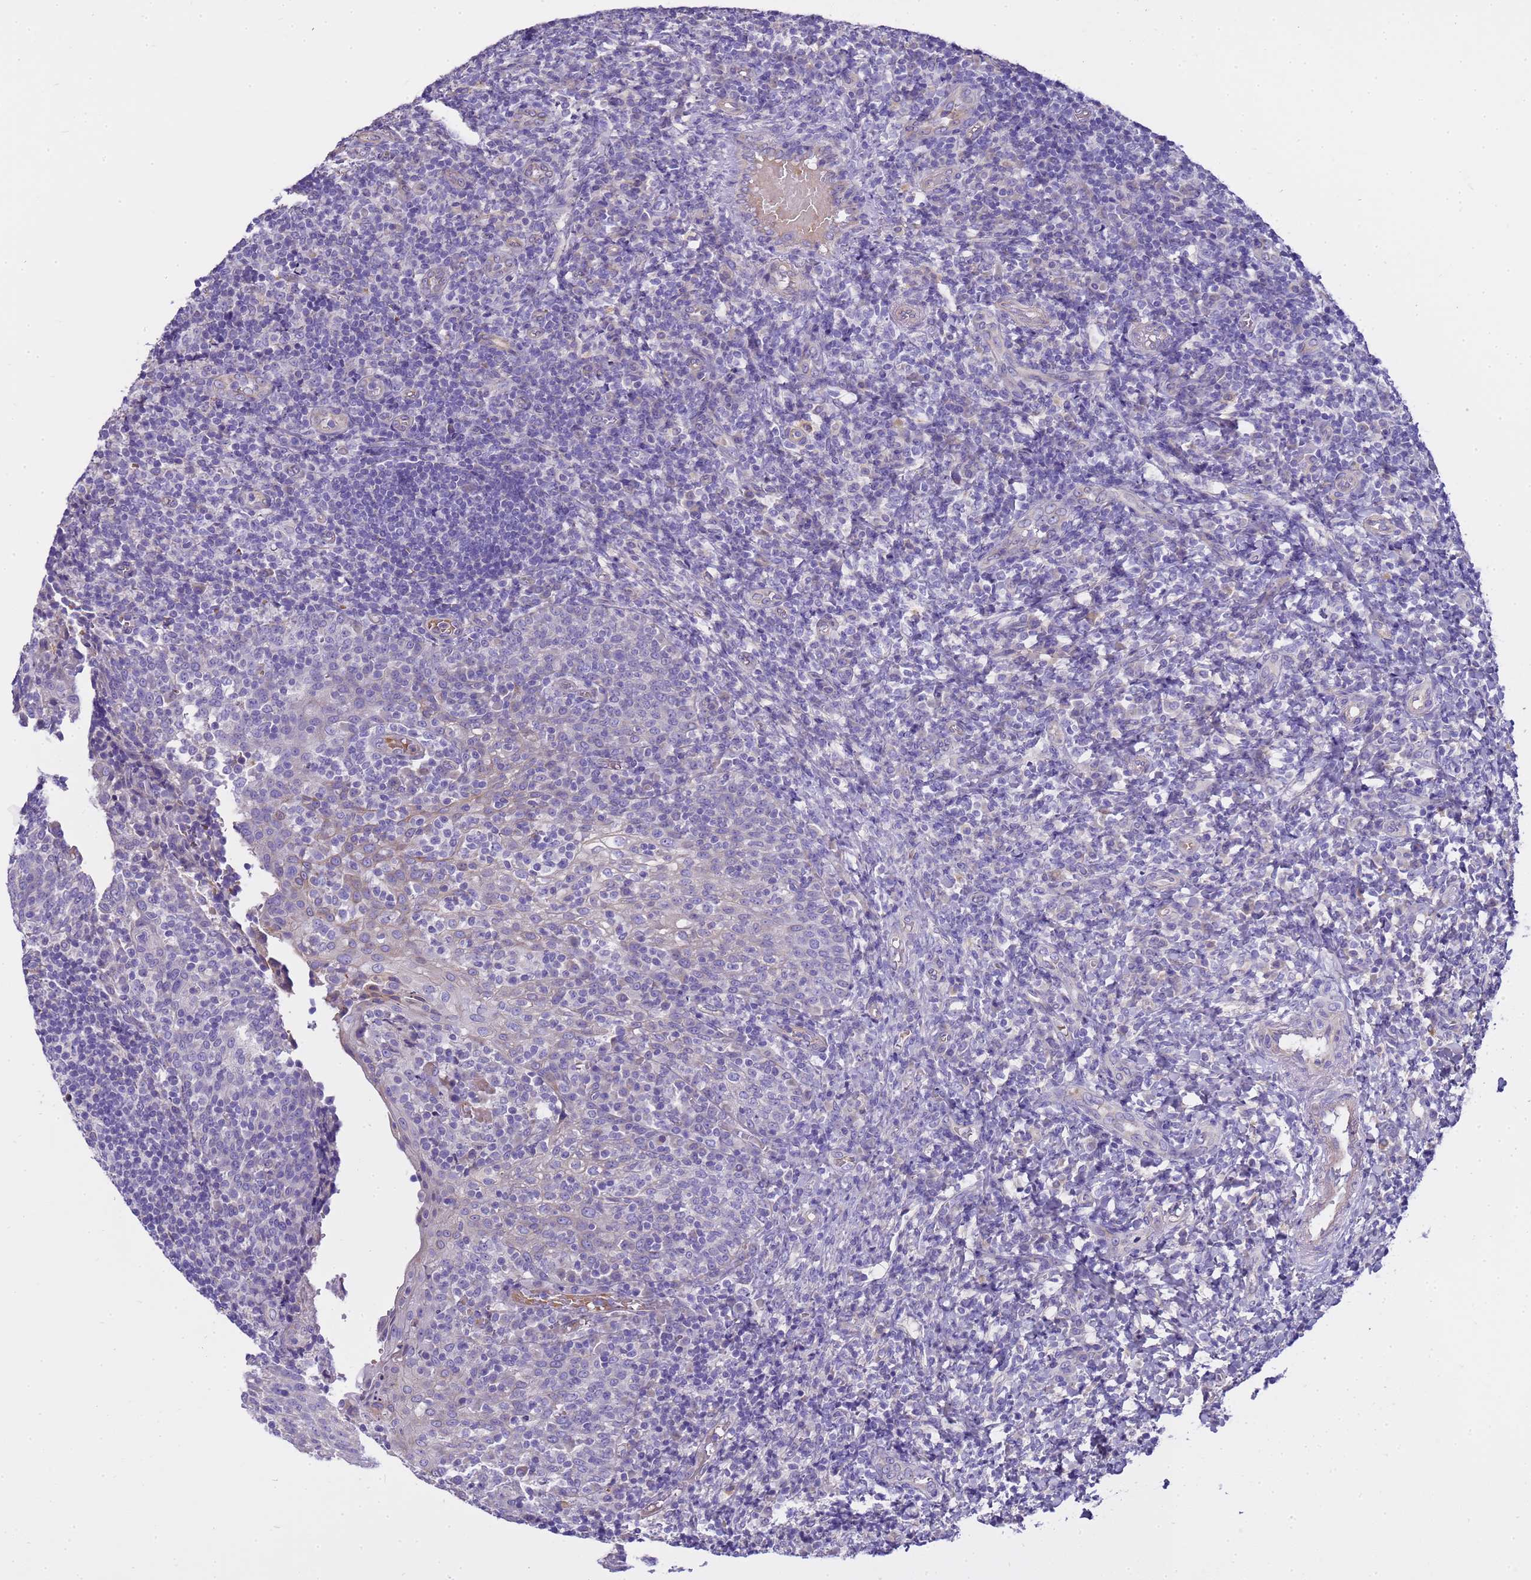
{"staining": {"intensity": "negative", "quantity": "none", "location": "none"}, "tissue": "tonsil", "cell_type": "Germinal center cells", "image_type": "normal", "snomed": [{"axis": "morphology", "description": "Normal tissue, NOS"}, {"axis": "topography", "description": "Tonsil"}], "caption": "Immunohistochemistry of unremarkable tonsil displays no expression in germinal center cells.", "gene": "RIPPLY2", "patient": {"sex": "female", "age": 19}}